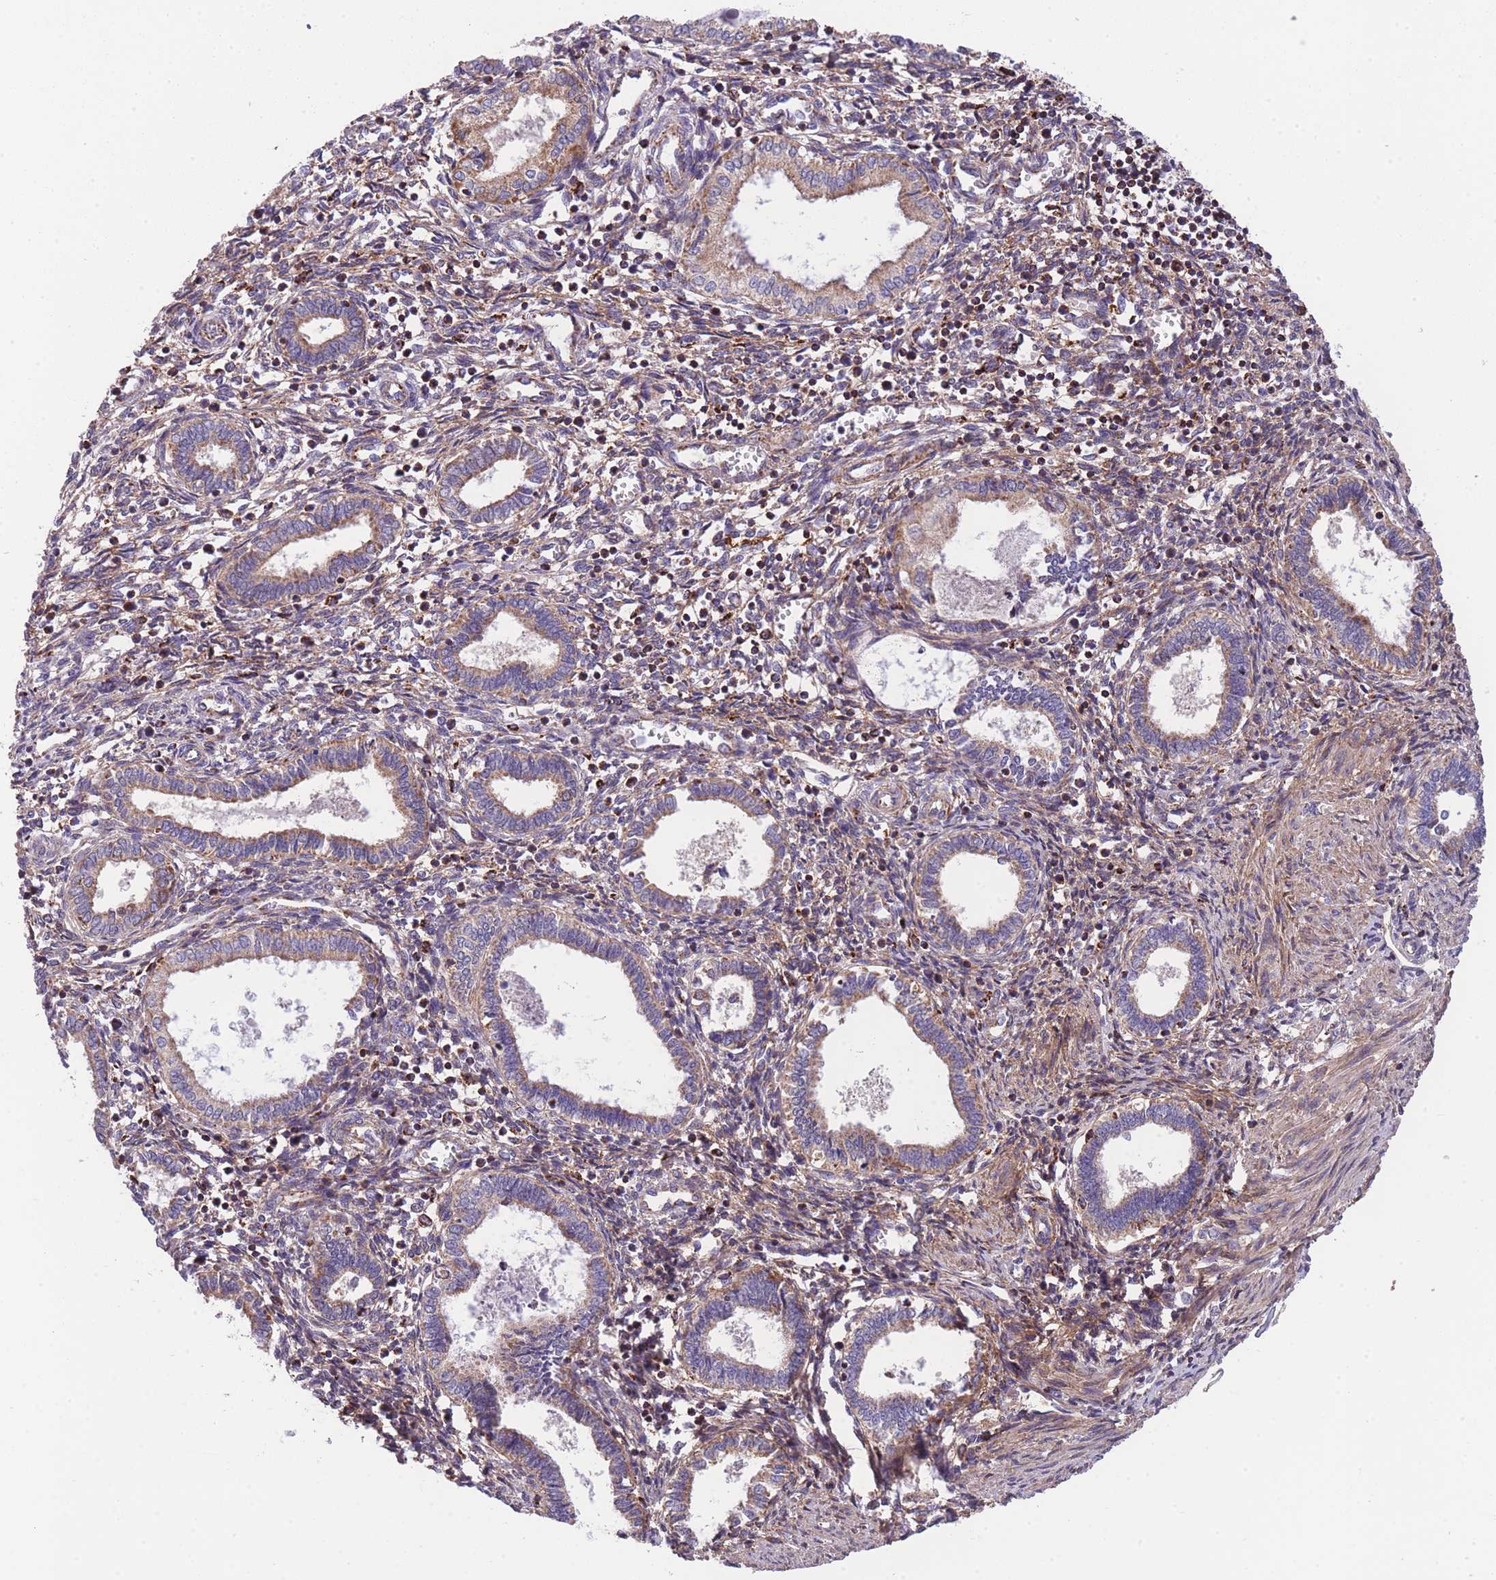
{"staining": {"intensity": "weak", "quantity": "25%-75%", "location": "cytoplasmic/membranous"}, "tissue": "endometrium", "cell_type": "Cells in endometrial stroma", "image_type": "normal", "snomed": [{"axis": "morphology", "description": "Normal tissue, NOS"}, {"axis": "topography", "description": "Endometrium"}], "caption": "Immunohistochemical staining of normal human endometrium demonstrates low levels of weak cytoplasmic/membranous expression in about 25%-75% of cells in endometrial stroma. (Brightfield microscopy of DAB IHC at high magnification).", "gene": "ST3GAL3", "patient": {"sex": "female", "age": 37}}